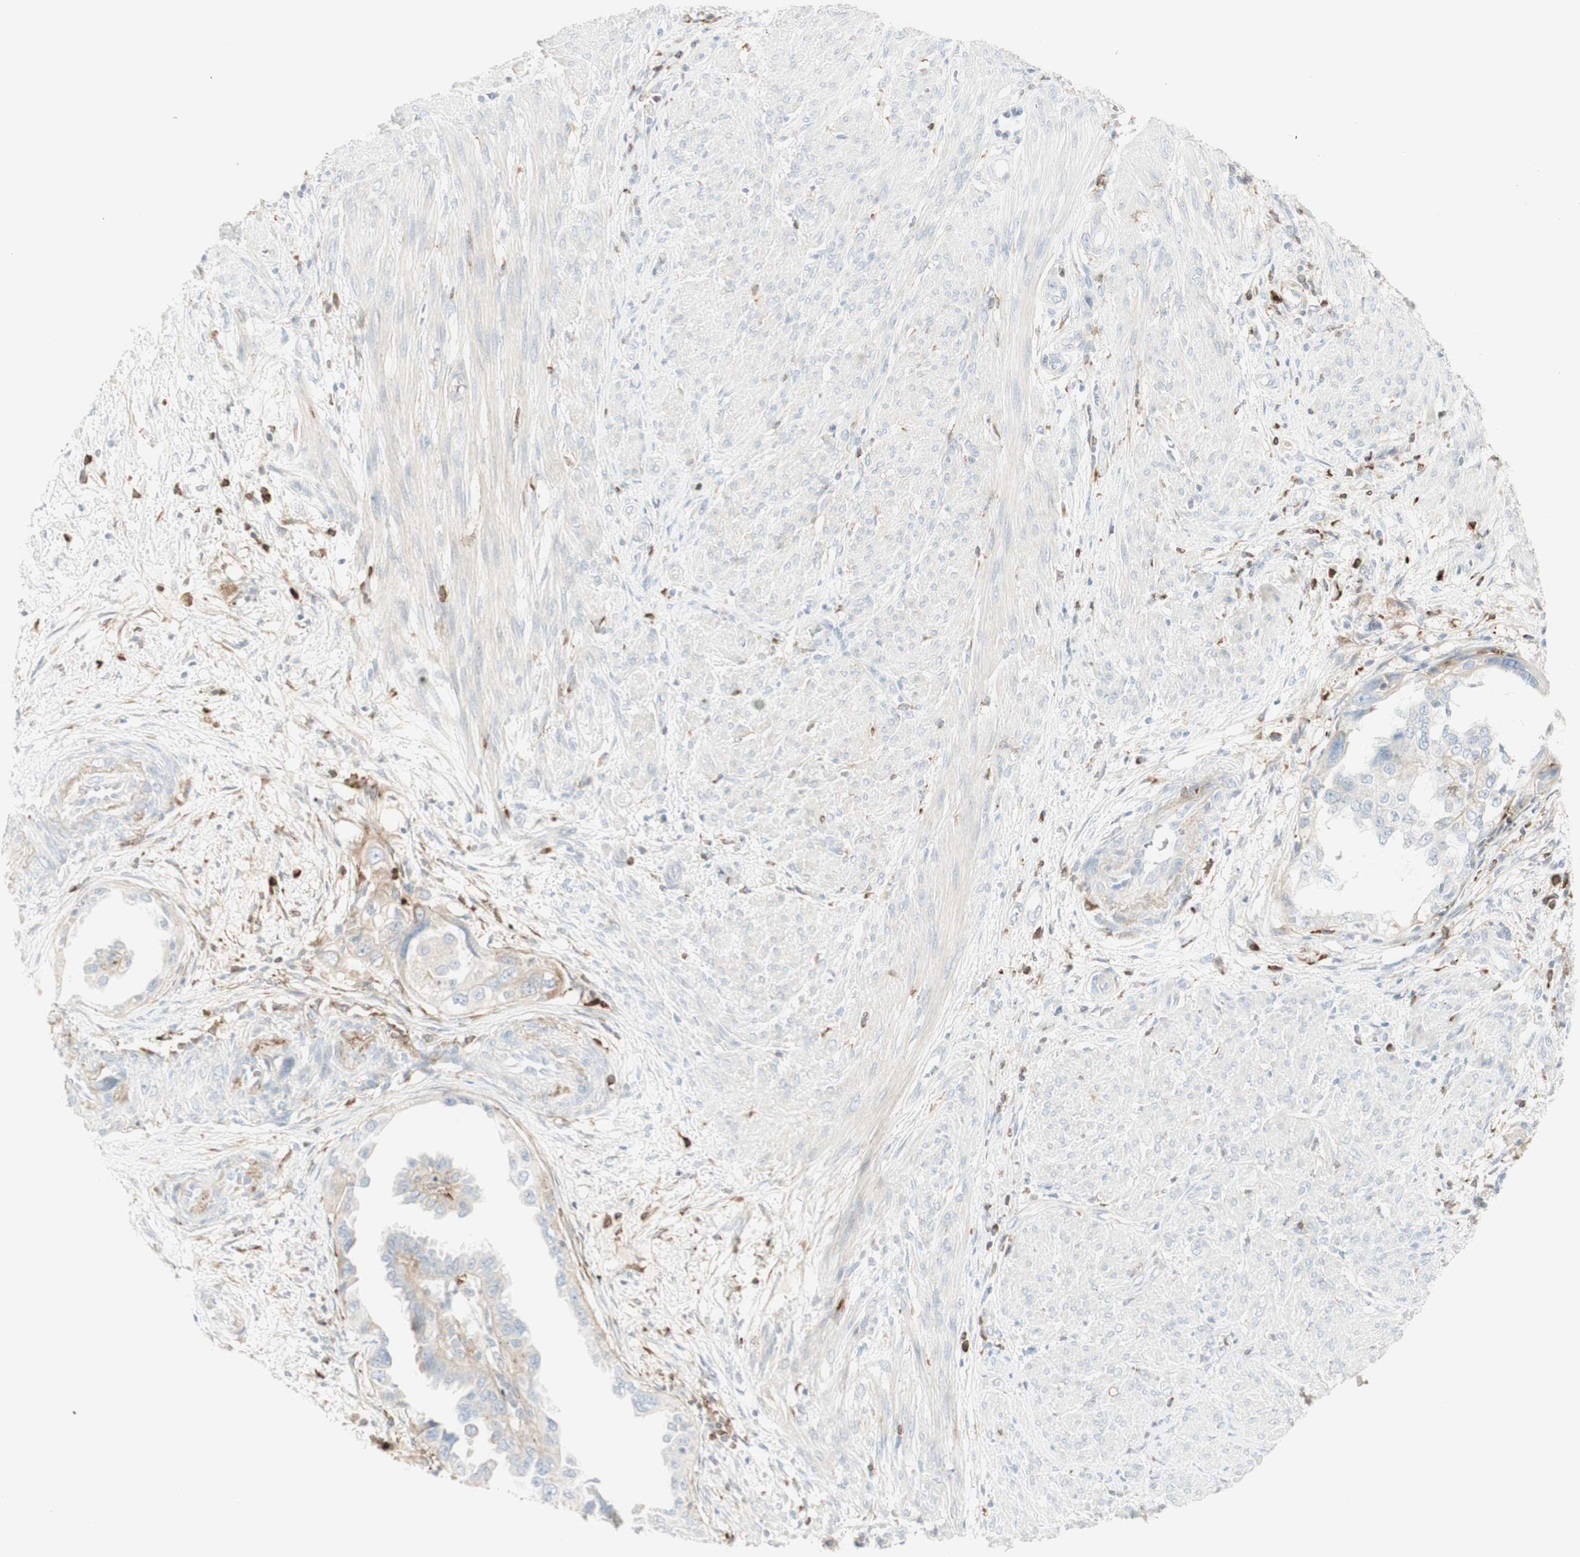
{"staining": {"intensity": "weak", "quantity": "25%-75%", "location": "cytoplasmic/membranous"}, "tissue": "endometrial cancer", "cell_type": "Tumor cells", "image_type": "cancer", "snomed": [{"axis": "morphology", "description": "Adenocarcinoma, NOS"}, {"axis": "topography", "description": "Endometrium"}], "caption": "Immunohistochemical staining of human adenocarcinoma (endometrial) reveals low levels of weak cytoplasmic/membranous positivity in about 25%-75% of tumor cells. The staining was performed using DAB (3,3'-diaminobenzidine), with brown indicating positive protein expression. Nuclei are stained blue with hematoxylin.", "gene": "MDK", "patient": {"sex": "female", "age": 85}}